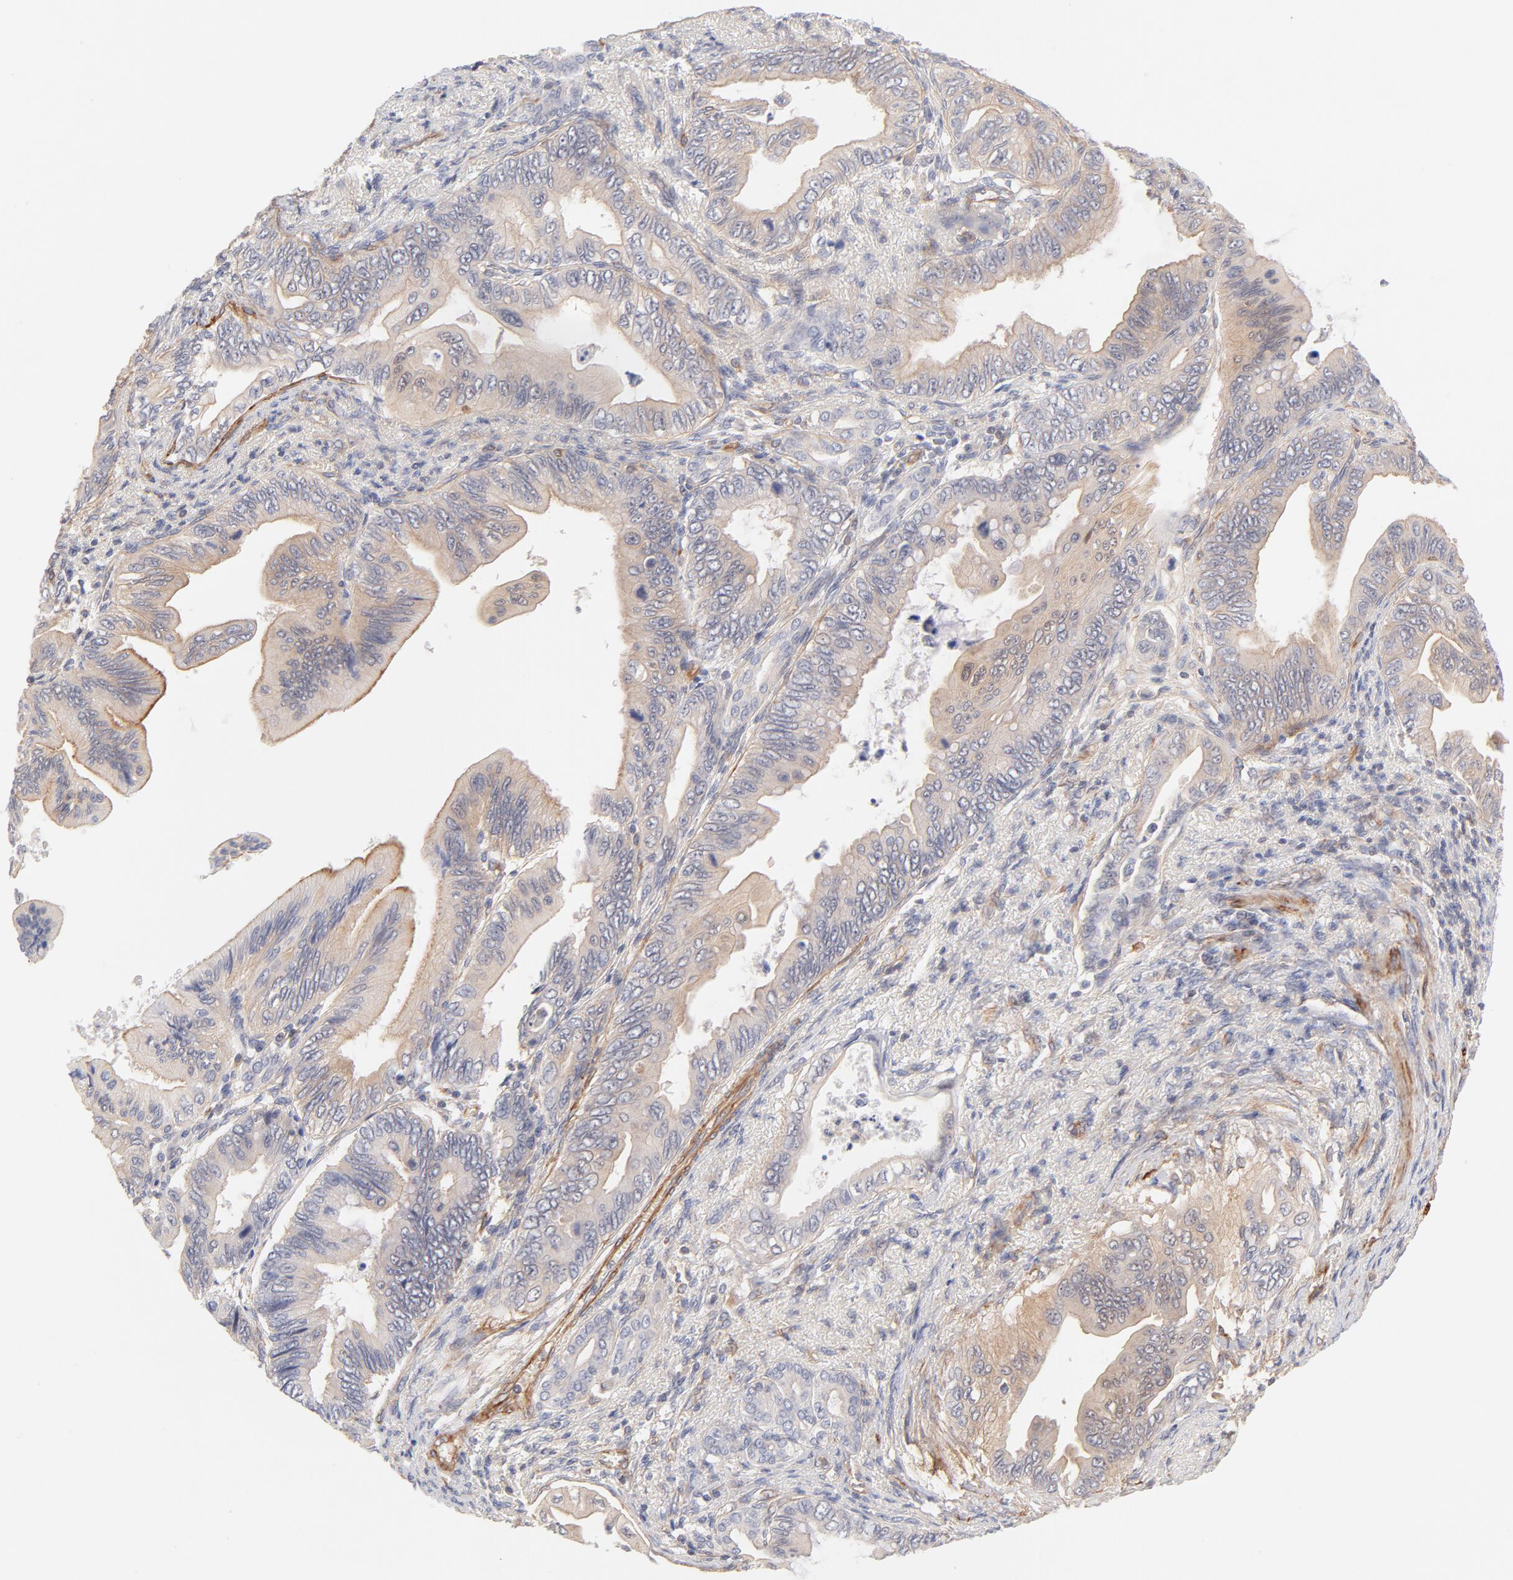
{"staining": {"intensity": "weak", "quantity": ">75%", "location": "cytoplasmic/membranous"}, "tissue": "pancreatic cancer", "cell_type": "Tumor cells", "image_type": "cancer", "snomed": [{"axis": "morphology", "description": "Adenocarcinoma, NOS"}, {"axis": "topography", "description": "Pancreas"}], "caption": "The image displays immunohistochemical staining of adenocarcinoma (pancreatic). There is weak cytoplasmic/membranous staining is present in about >75% of tumor cells.", "gene": "LDLRAP1", "patient": {"sex": "female", "age": 66}}